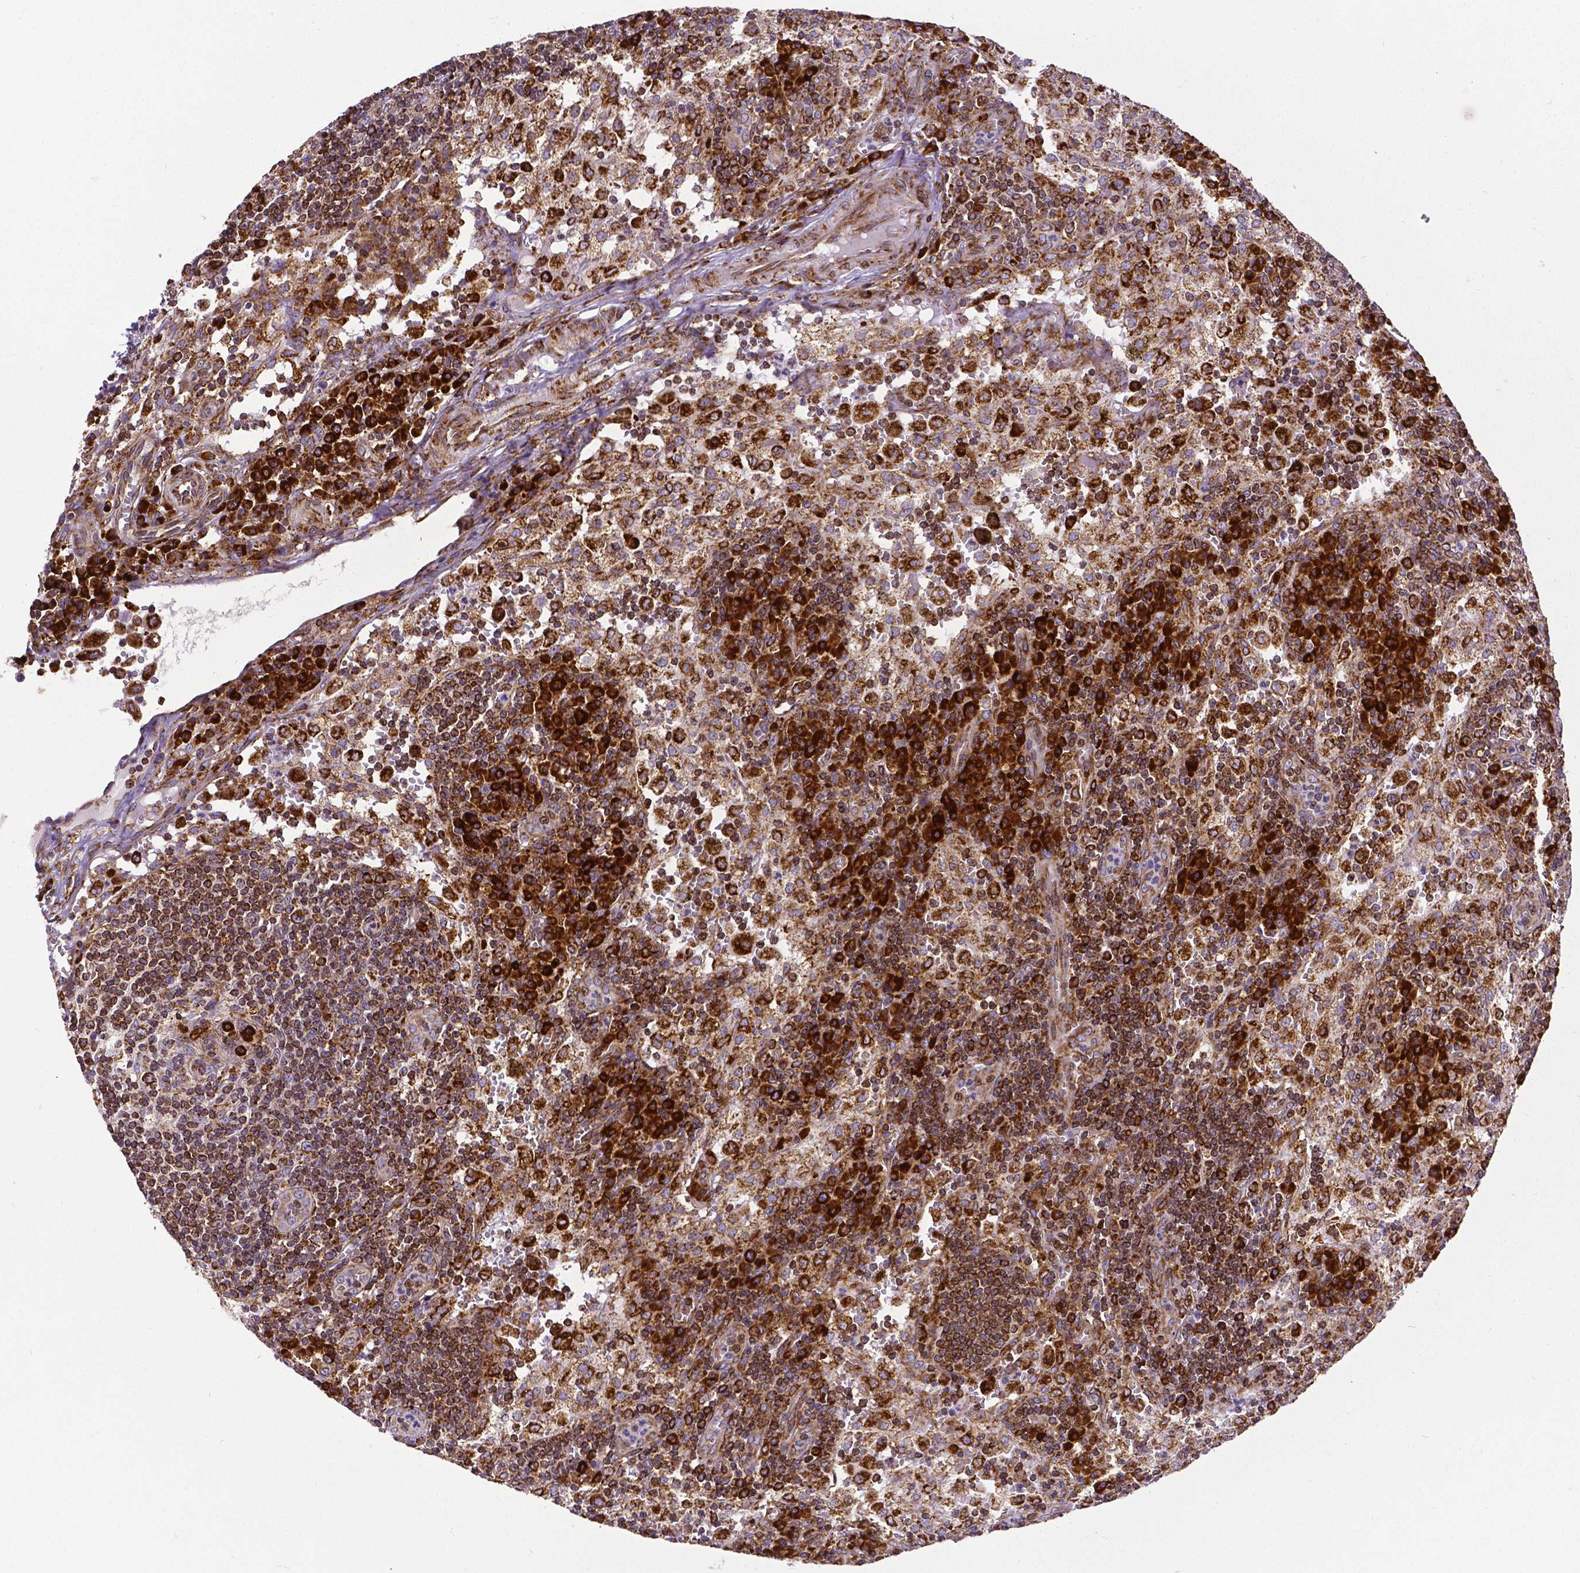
{"staining": {"intensity": "strong", "quantity": "25%-75%", "location": "cytoplasmic/membranous"}, "tissue": "lymph node", "cell_type": "Germinal center cells", "image_type": "normal", "snomed": [{"axis": "morphology", "description": "Normal tissue, NOS"}, {"axis": "topography", "description": "Lymph node"}], "caption": "A micrograph showing strong cytoplasmic/membranous positivity in approximately 25%-75% of germinal center cells in unremarkable lymph node, as visualized by brown immunohistochemical staining.", "gene": "MTDH", "patient": {"sex": "male", "age": 62}}